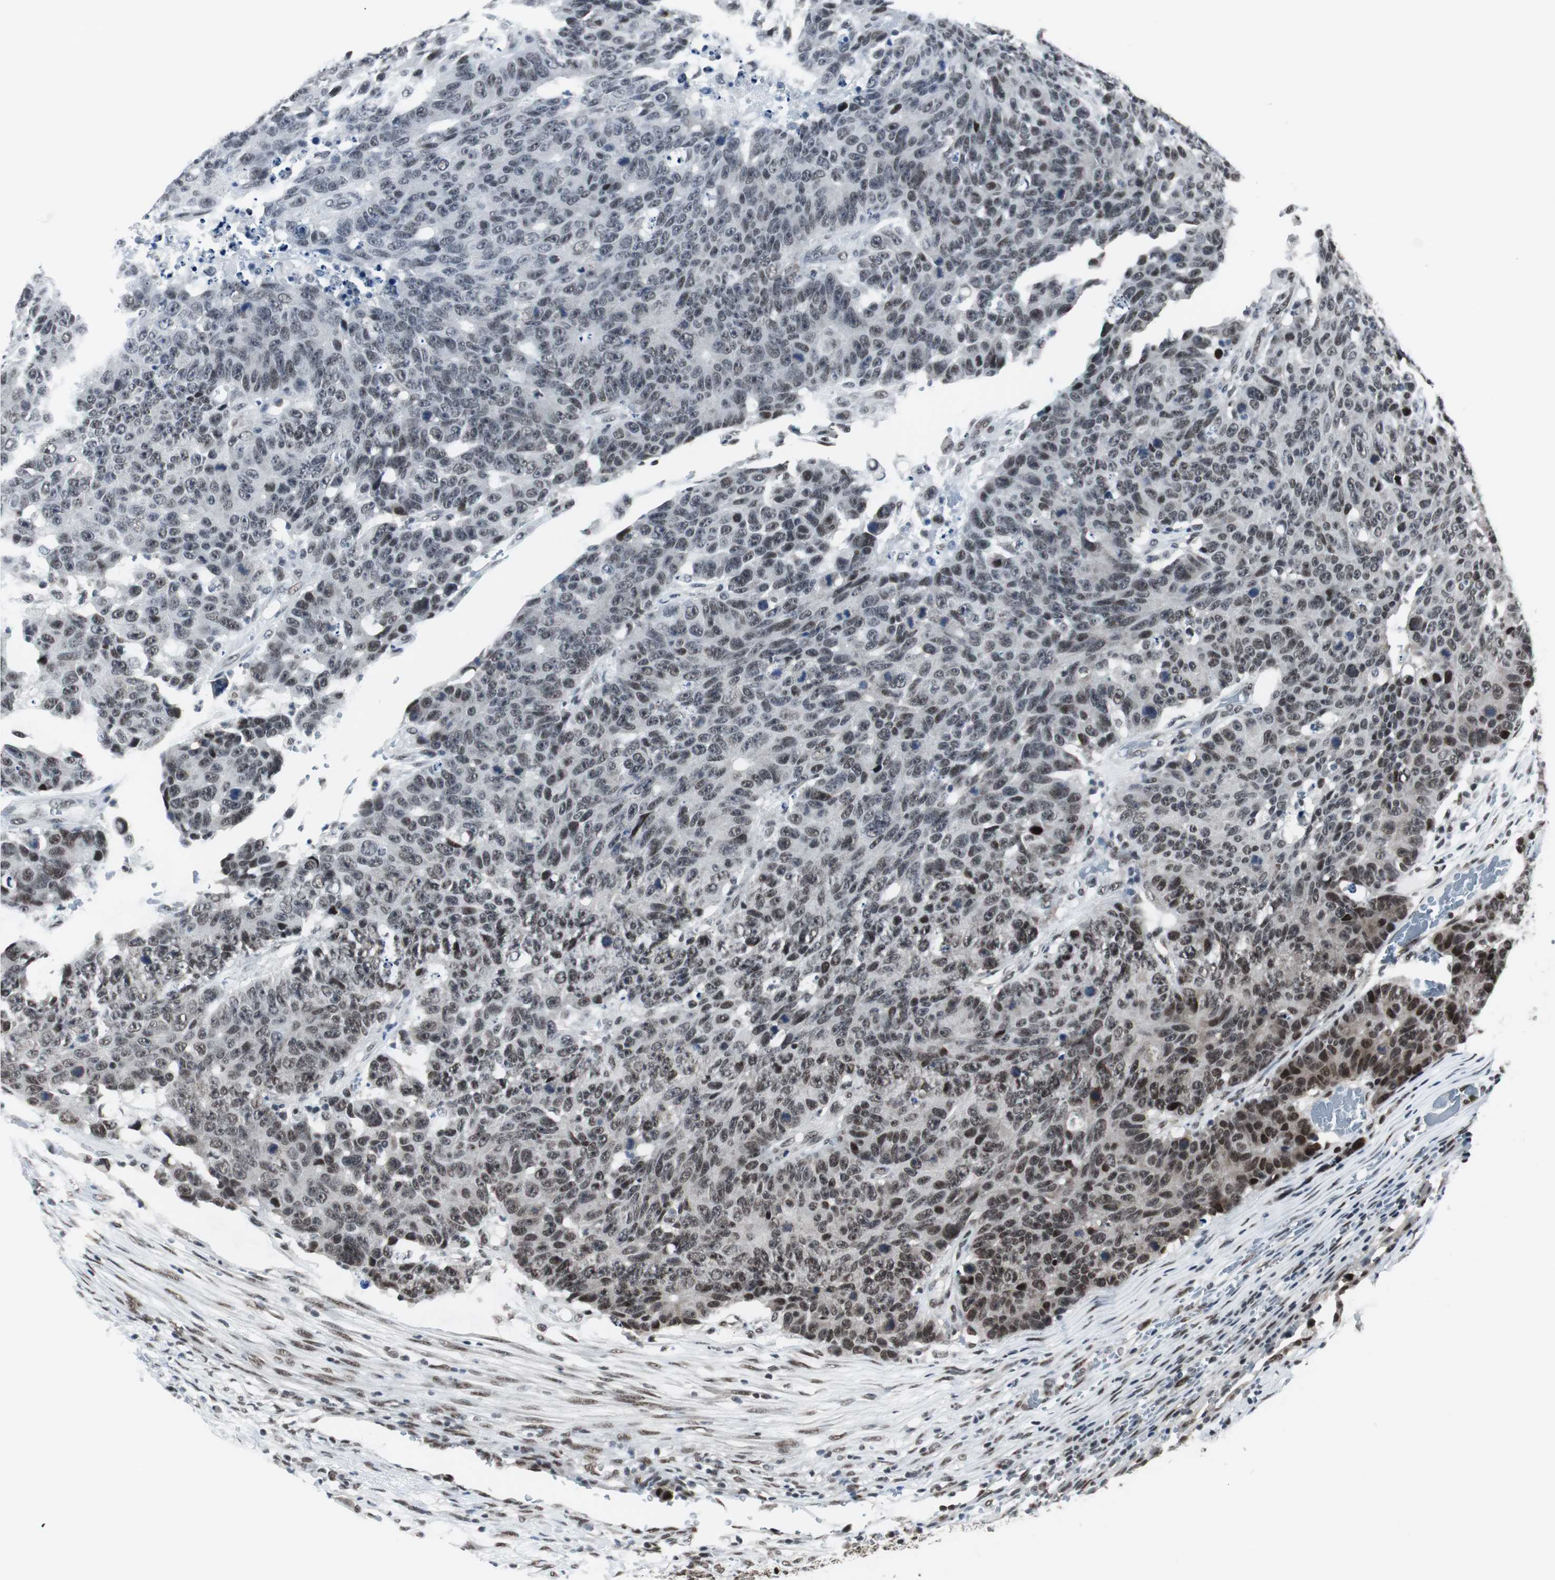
{"staining": {"intensity": "moderate", "quantity": ">75%", "location": "nuclear"}, "tissue": "colorectal cancer", "cell_type": "Tumor cells", "image_type": "cancer", "snomed": [{"axis": "morphology", "description": "Adenocarcinoma, NOS"}, {"axis": "topography", "description": "Colon"}], "caption": "A photomicrograph showing moderate nuclear positivity in approximately >75% of tumor cells in colorectal cancer, as visualized by brown immunohistochemical staining.", "gene": "CDK9", "patient": {"sex": "female", "age": 86}}